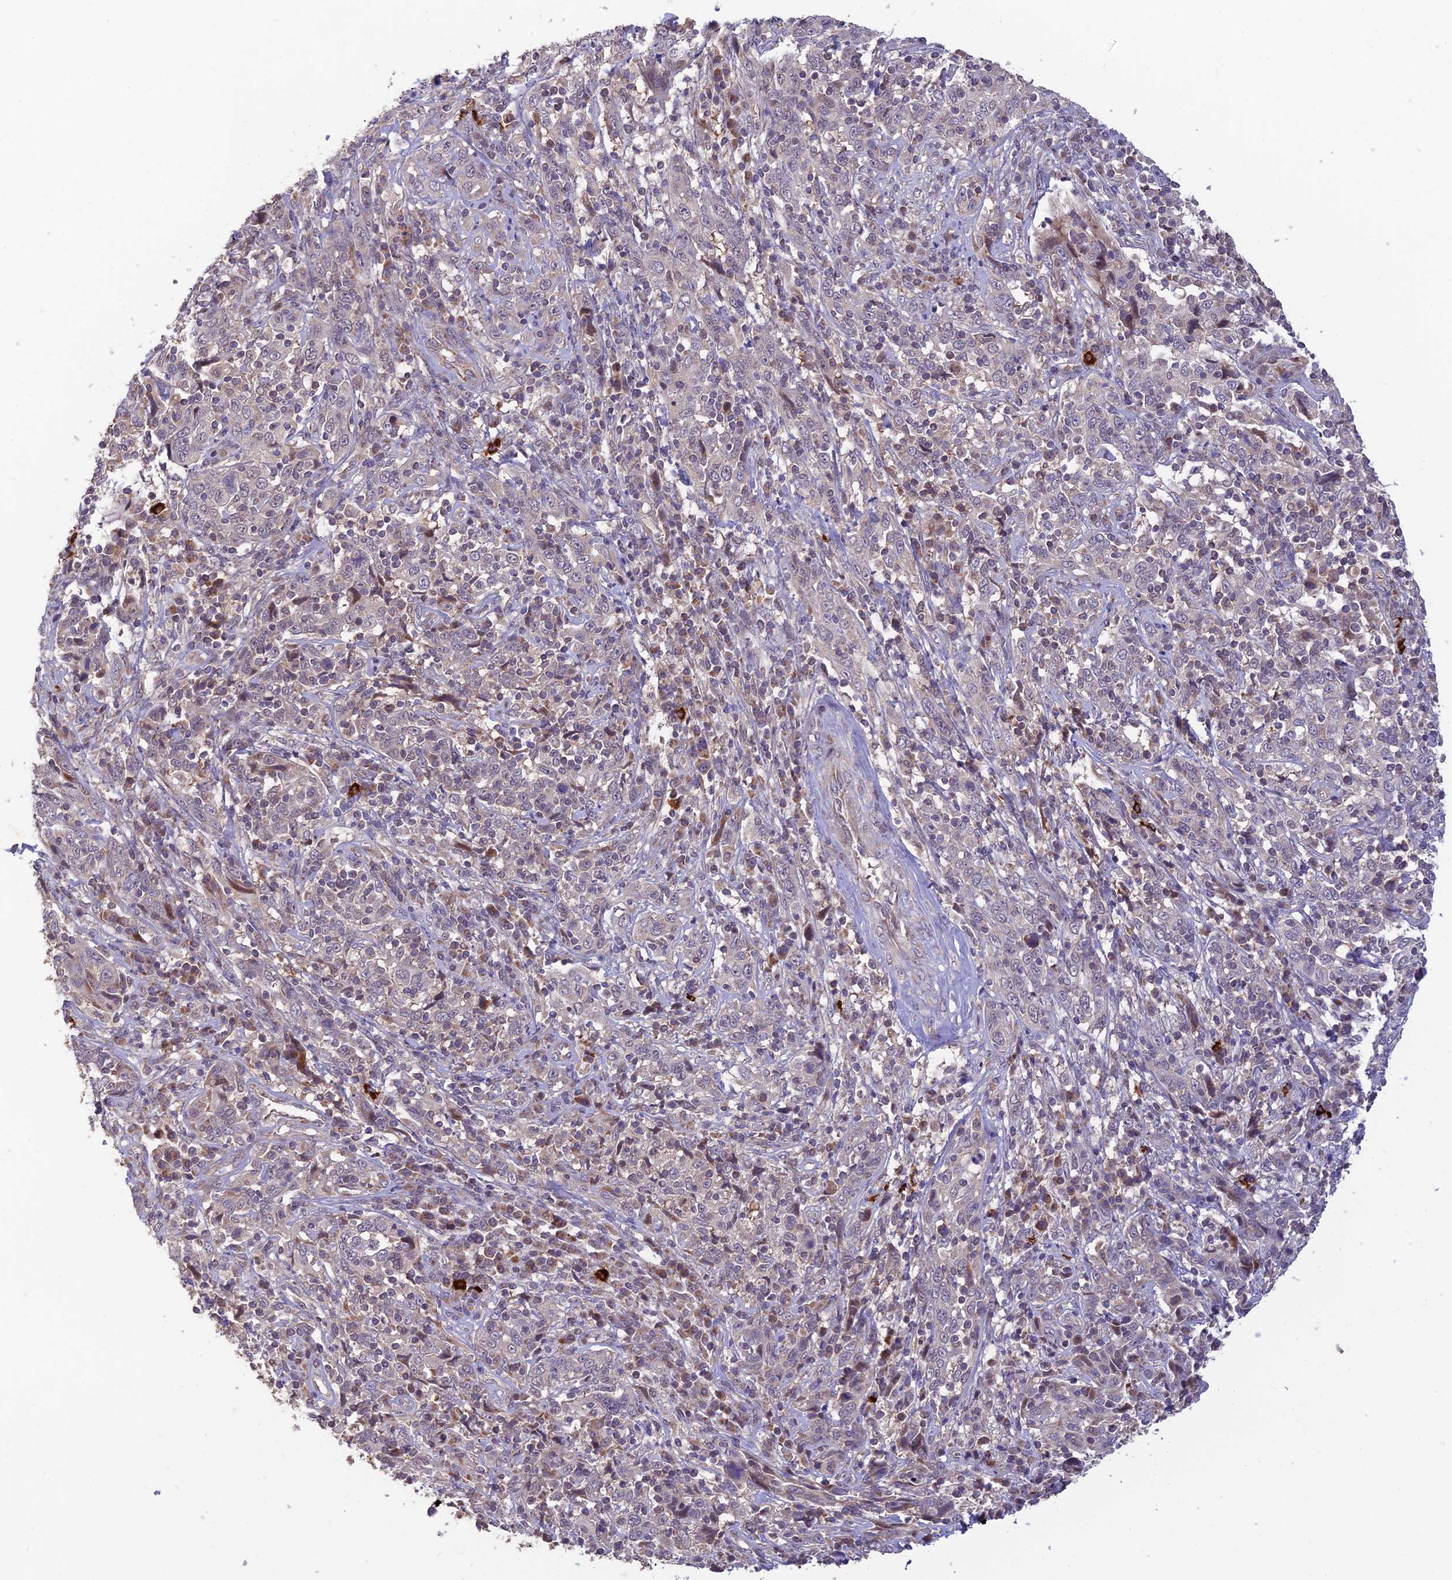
{"staining": {"intensity": "negative", "quantity": "none", "location": "none"}, "tissue": "cervical cancer", "cell_type": "Tumor cells", "image_type": "cancer", "snomed": [{"axis": "morphology", "description": "Squamous cell carcinoma, NOS"}, {"axis": "topography", "description": "Cervix"}], "caption": "There is no significant expression in tumor cells of cervical cancer (squamous cell carcinoma).", "gene": "ASPDH", "patient": {"sex": "female", "age": 46}}